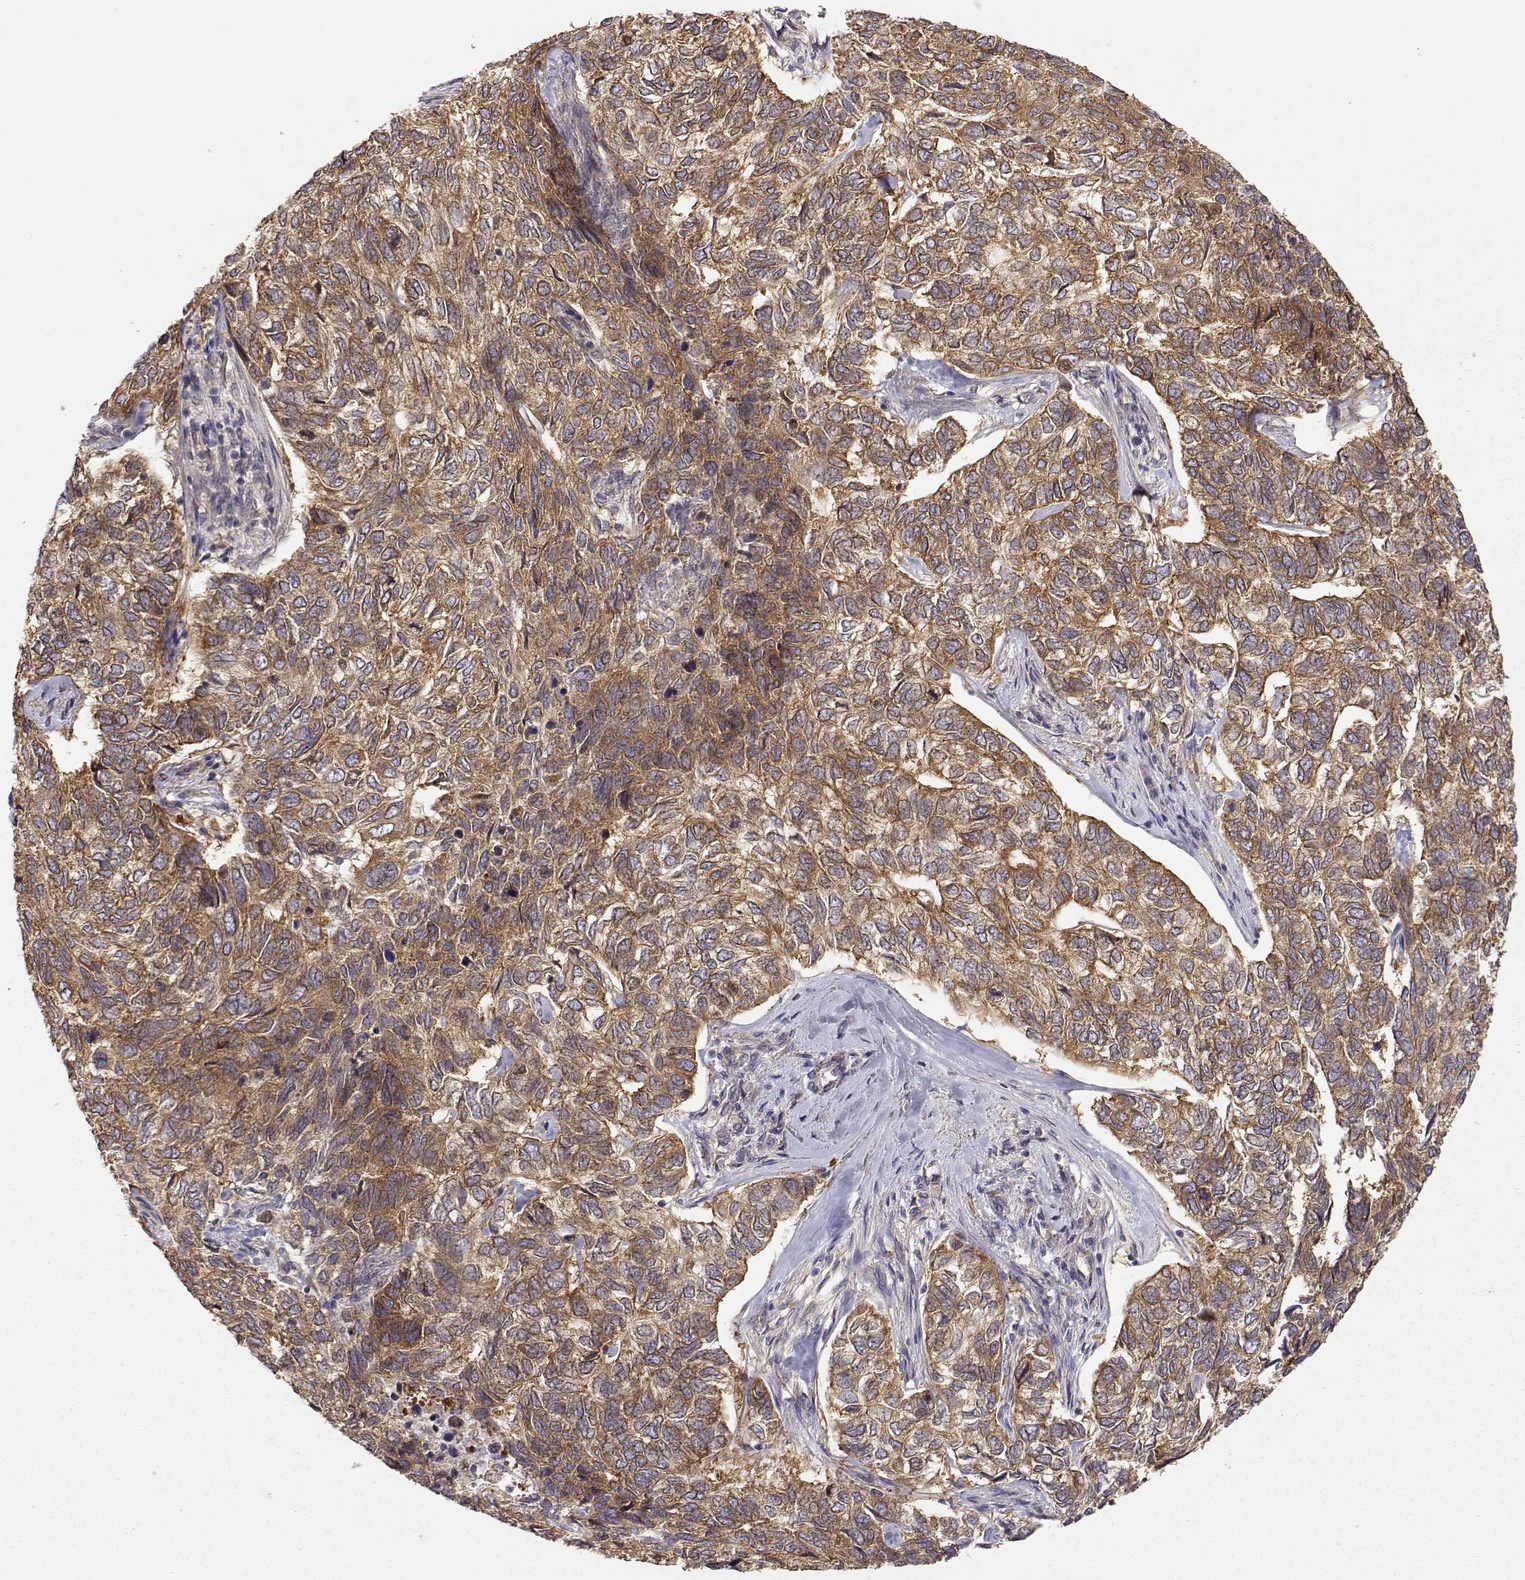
{"staining": {"intensity": "moderate", "quantity": ">75%", "location": "cytoplasmic/membranous"}, "tissue": "skin cancer", "cell_type": "Tumor cells", "image_type": "cancer", "snomed": [{"axis": "morphology", "description": "Basal cell carcinoma"}, {"axis": "topography", "description": "Skin"}], "caption": "A medium amount of moderate cytoplasmic/membranous positivity is seen in approximately >75% of tumor cells in basal cell carcinoma (skin) tissue.", "gene": "PAIP1", "patient": {"sex": "female", "age": 65}}